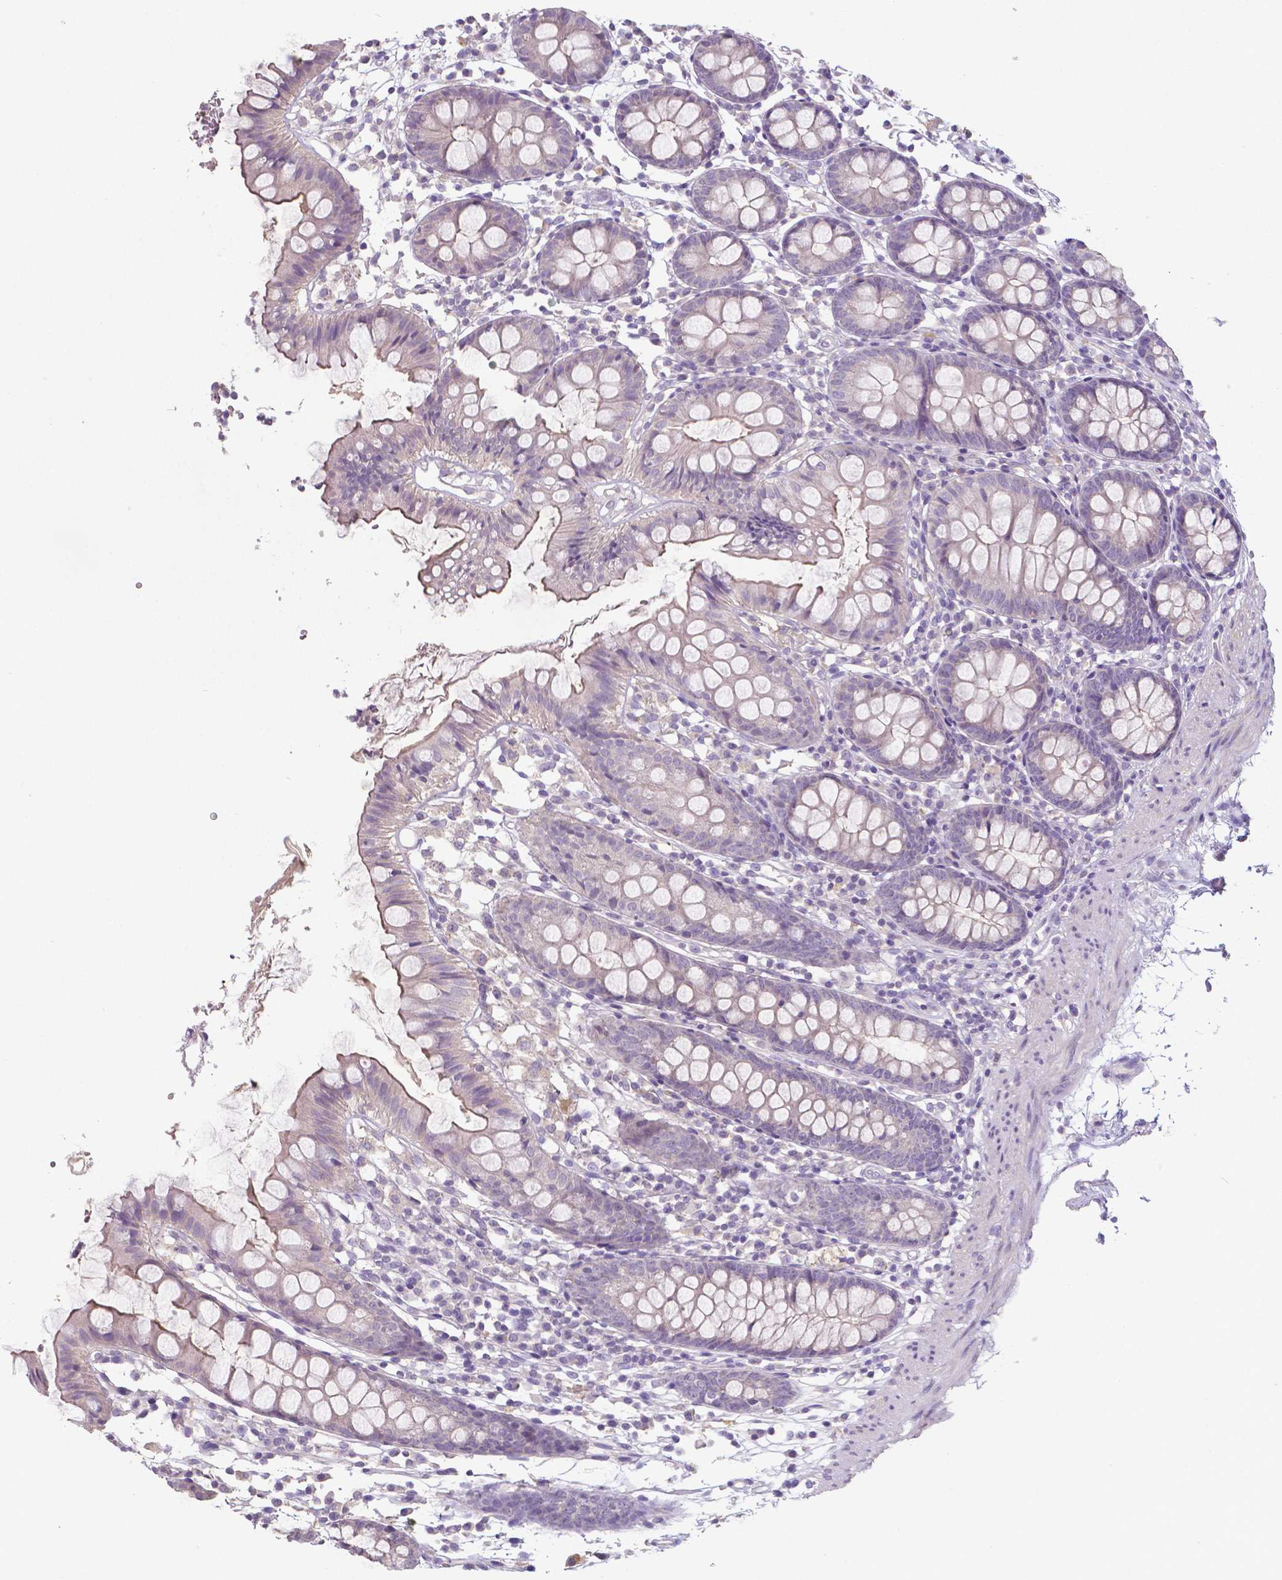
{"staining": {"intensity": "negative", "quantity": "none", "location": "none"}, "tissue": "colon", "cell_type": "Endothelial cells", "image_type": "normal", "snomed": [{"axis": "morphology", "description": "Normal tissue, NOS"}, {"axis": "topography", "description": "Colon"}], "caption": "An immunohistochemistry (IHC) image of benign colon is shown. There is no staining in endothelial cells of colon. The staining is performed using DAB (3,3'-diaminobenzidine) brown chromogen with nuclei counter-stained in using hematoxylin.", "gene": "CRMP1", "patient": {"sex": "female", "age": 84}}